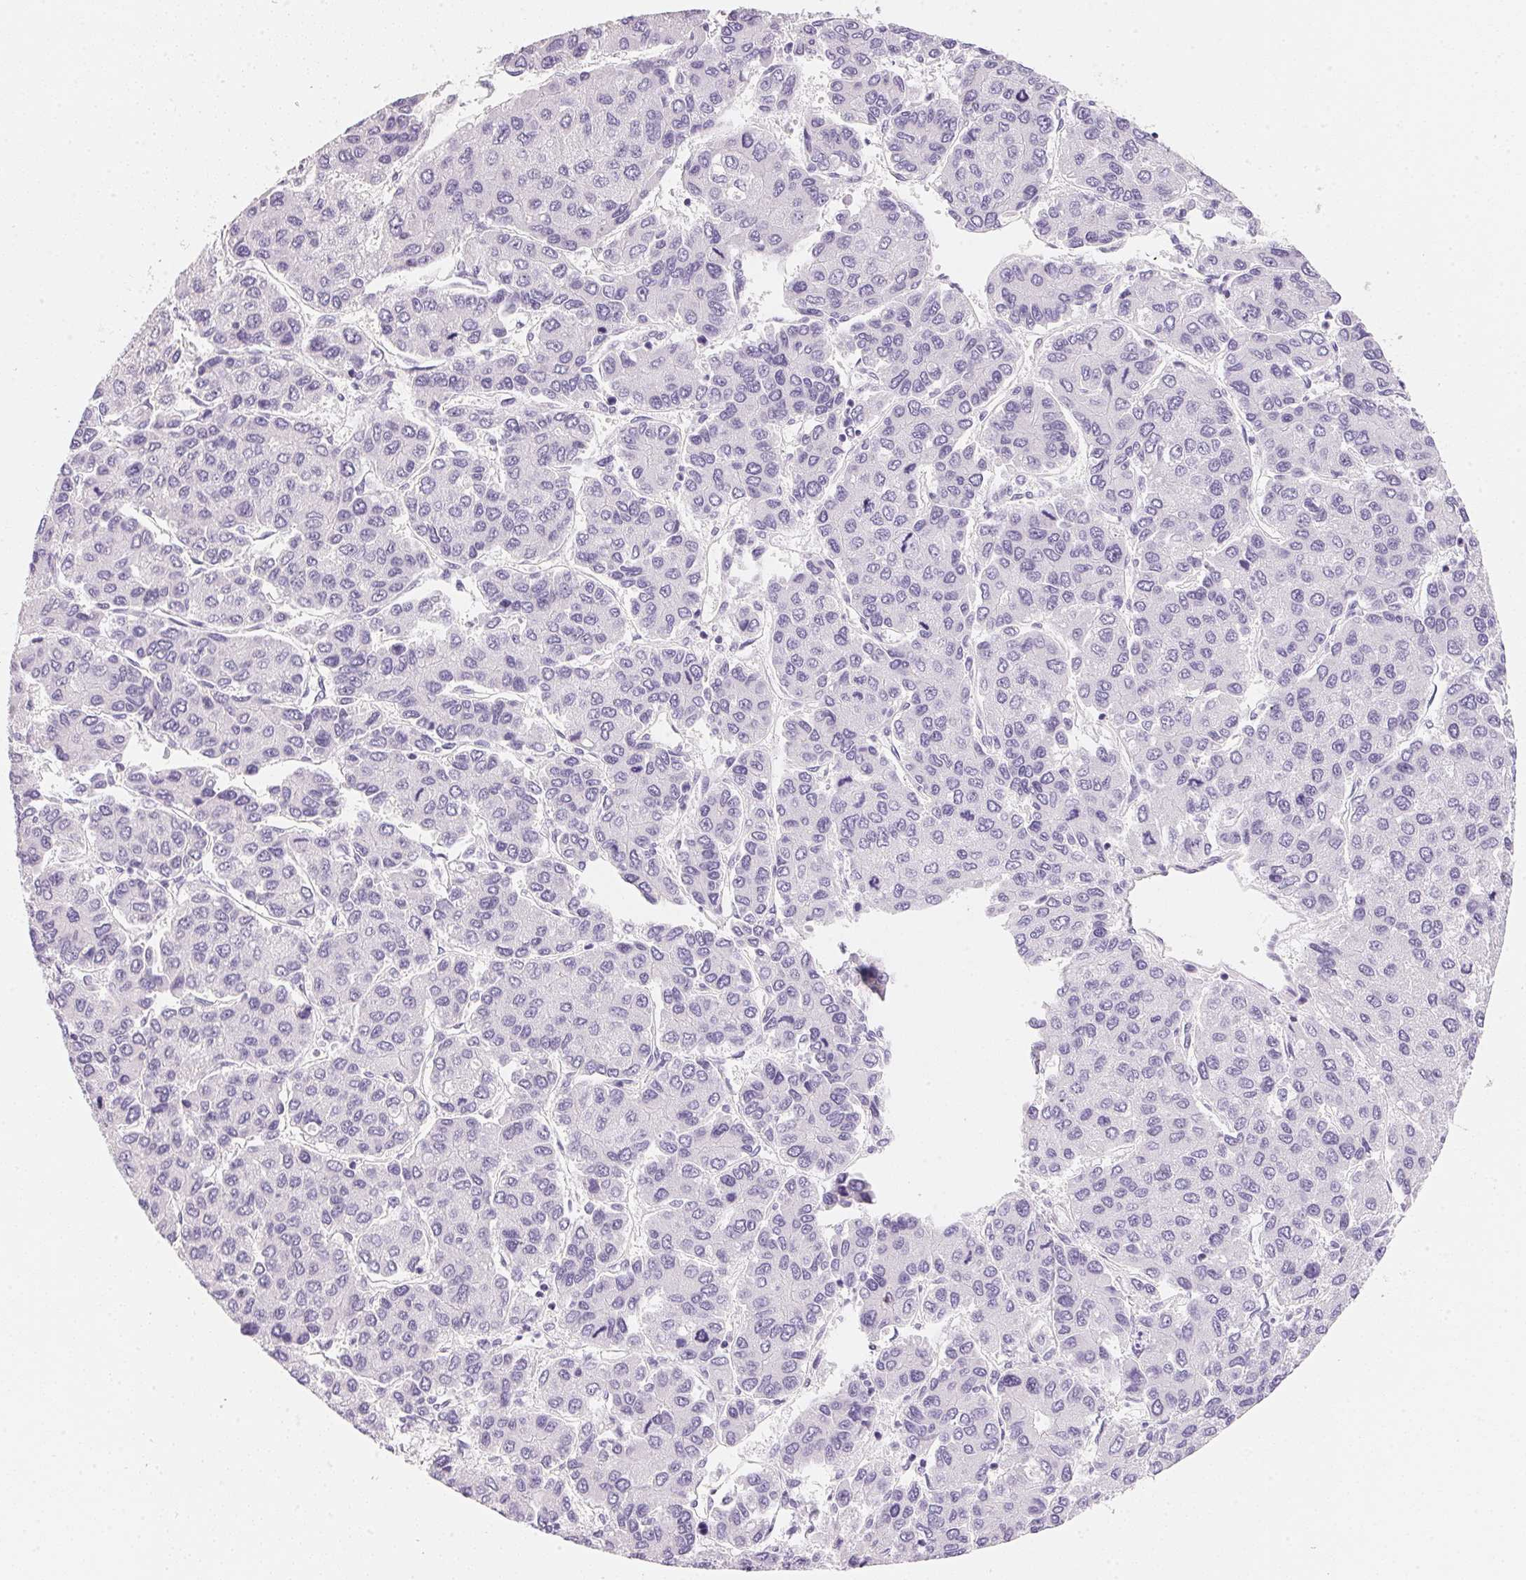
{"staining": {"intensity": "negative", "quantity": "none", "location": "none"}, "tissue": "liver cancer", "cell_type": "Tumor cells", "image_type": "cancer", "snomed": [{"axis": "morphology", "description": "Carcinoma, Hepatocellular, NOS"}, {"axis": "topography", "description": "Liver"}], "caption": "DAB (3,3'-diaminobenzidine) immunohistochemical staining of human liver hepatocellular carcinoma displays no significant positivity in tumor cells.", "gene": "ACP3", "patient": {"sex": "female", "age": 66}}